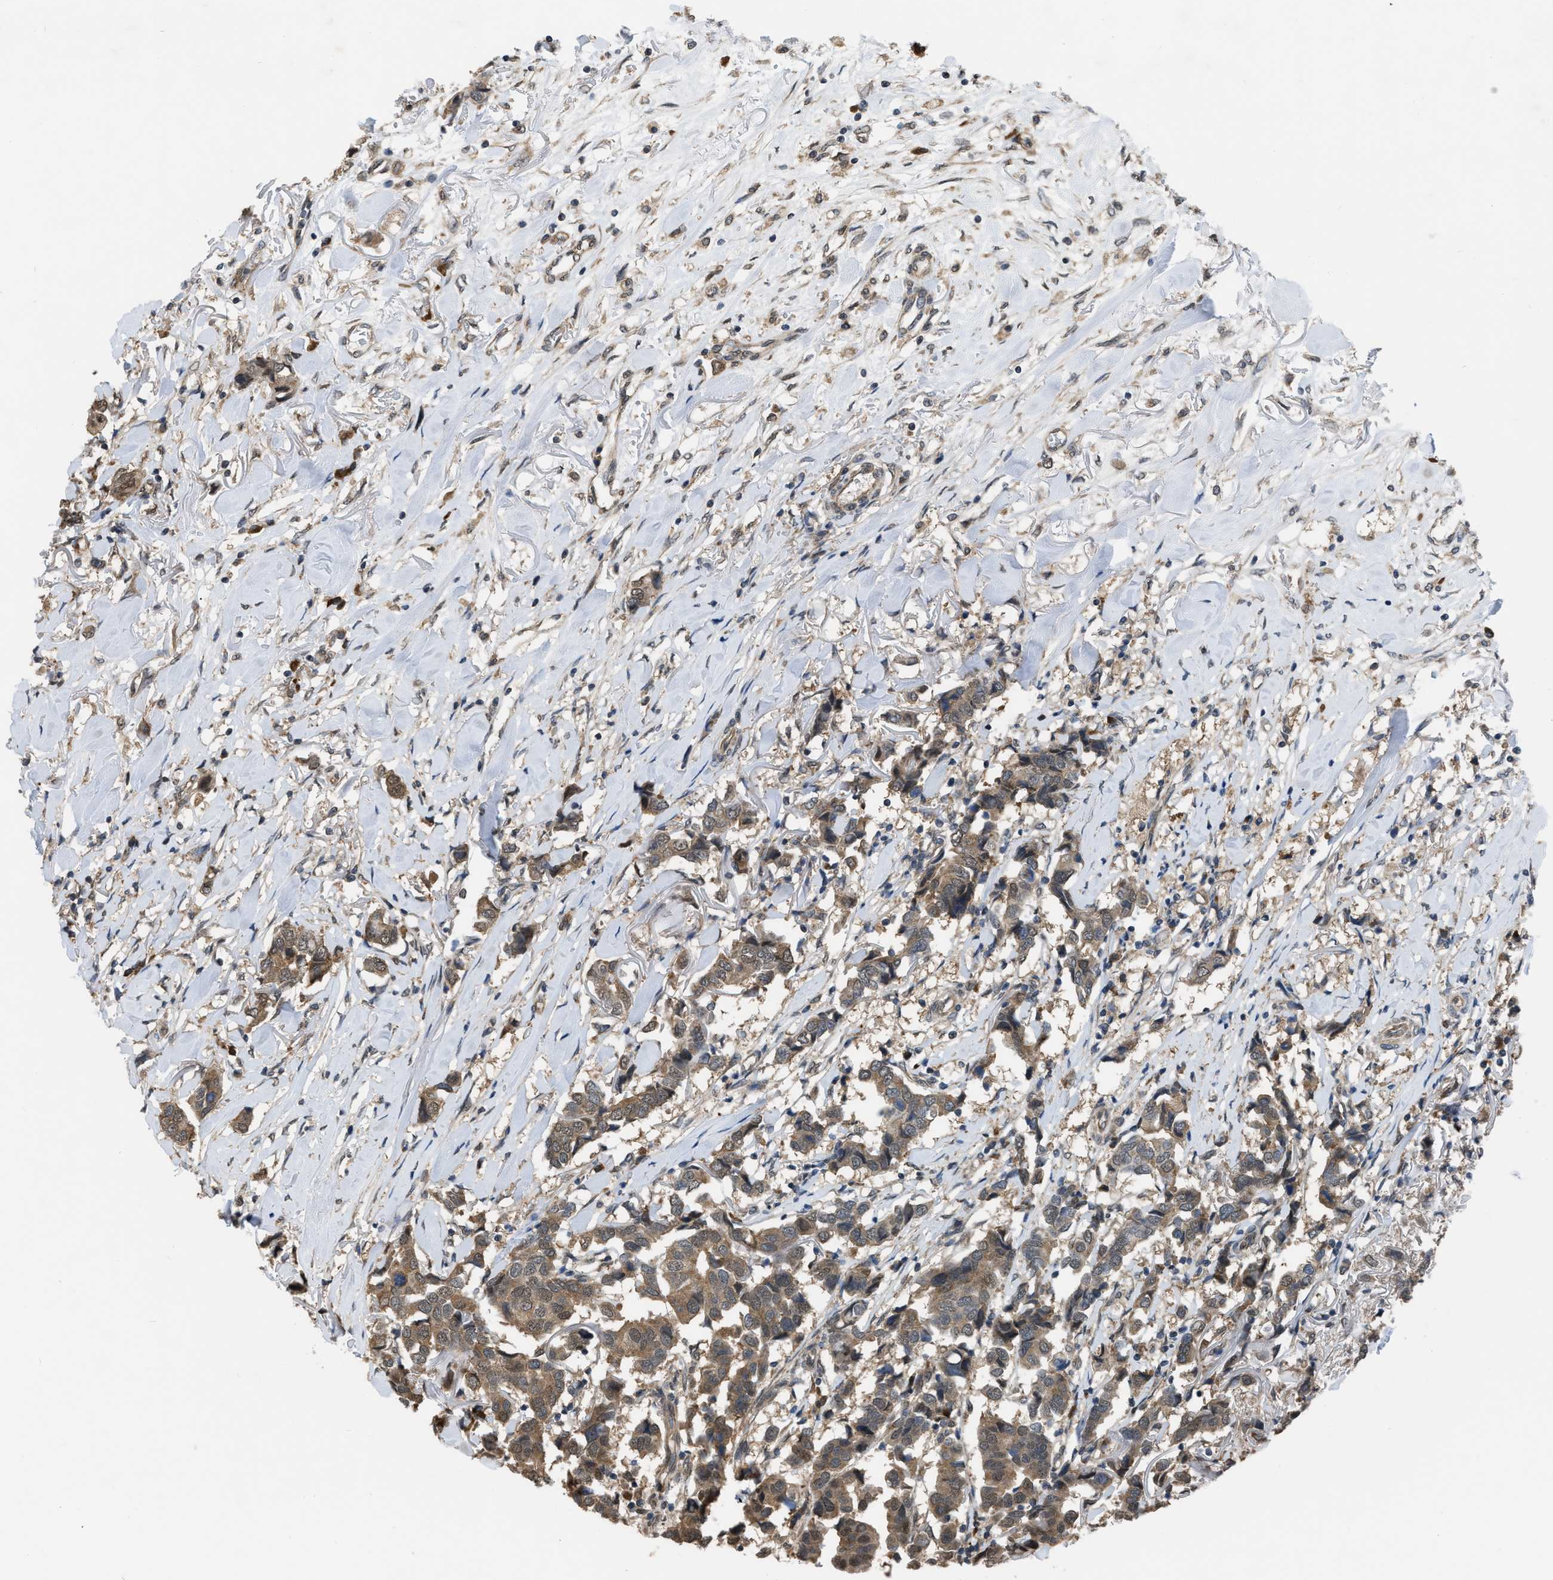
{"staining": {"intensity": "moderate", "quantity": ">75%", "location": "cytoplasmic/membranous"}, "tissue": "breast cancer", "cell_type": "Tumor cells", "image_type": "cancer", "snomed": [{"axis": "morphology", "description": "Duct carcinoma"}, {"axis": "topography", "description": "Breast"}], "caption": "DAB (3,3'-diaminobenzidine) immunohistochemical staining of human breast cancer (intraductal carcinoma) demonstrates moderate cytoplasmic/membranous protein positivity in about >75% of tumor cells.", "gene": "BCL7C", "patient": {"sex": "female", "age": 80}}